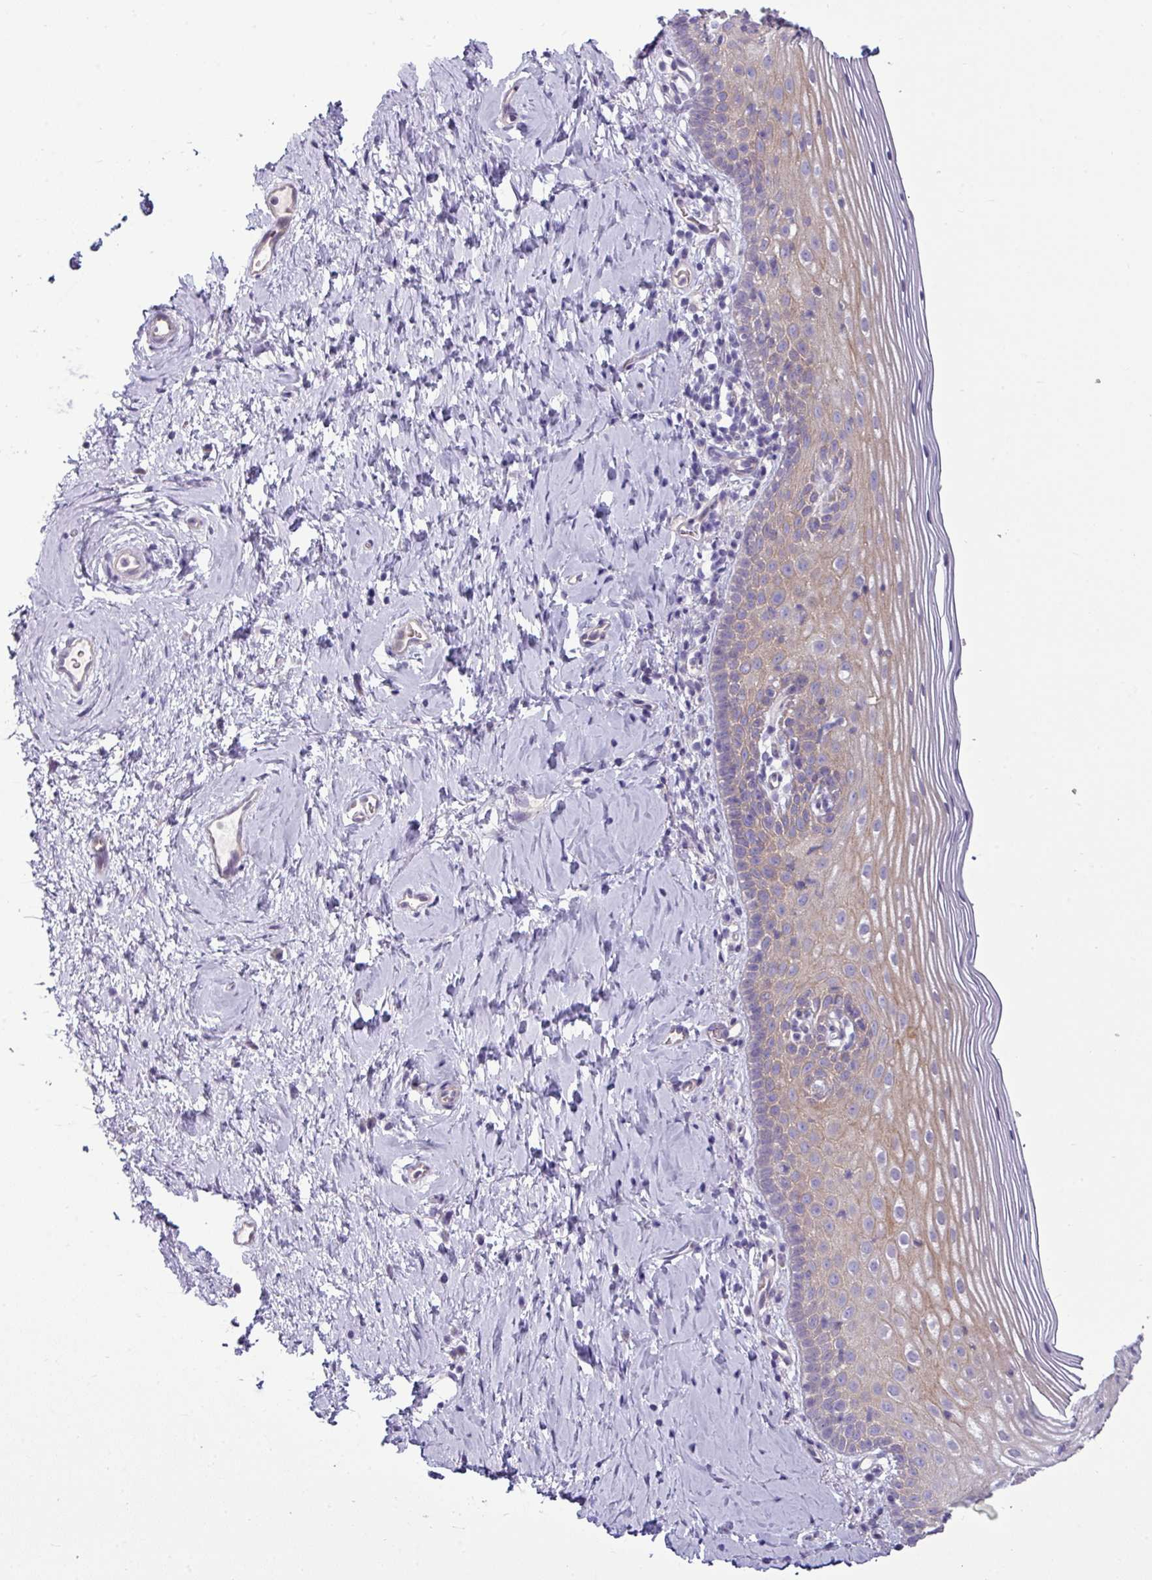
{"staining": {"intensity": "weak", "quantity": "25%-75%", "location": "cytoplasmic/membranous"}, "tissue": "cervix", "cell_type": "Glandular cells", "image_type": "normal", "snomed": [{"axis": "morphology", "description": "Normal tissue, NOS"}, {"axis": "topography", "description": "Cervix"}], "caption": "Immunohistochemistry staining of unremarkable cervix, which shows low levels of weak cytoplasmic/membranous positivity in about 25%-75% of glandular cells indicating weak cytoplasmic/membranous protein expression. The staining was performed using DAB (3,3'-diaminobenzidine) (brown) for protein detection and nuclei were counterstained in hematoxylin (blue).", "gene": "ACAP3", "patient": {"sex": "female", "age": 44}}